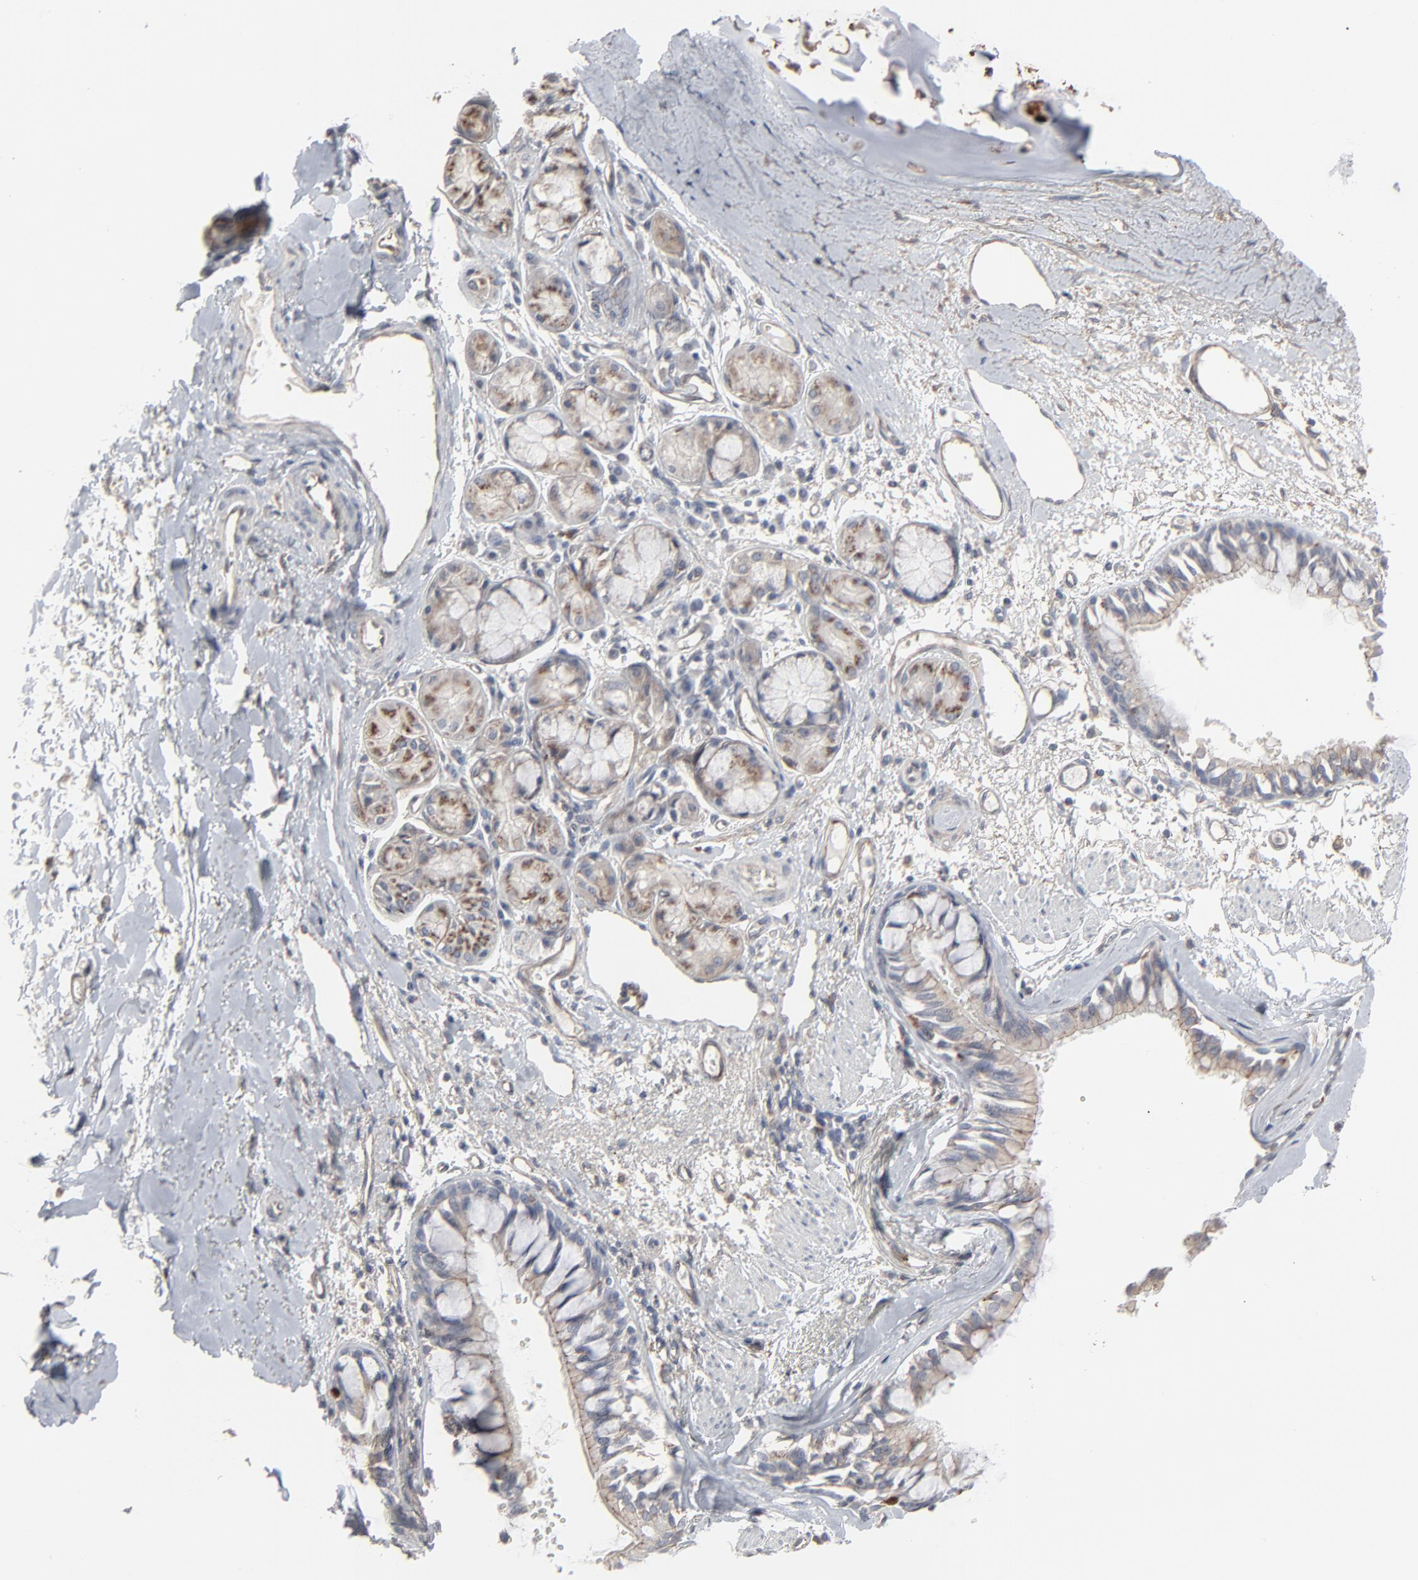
{"staining": {"intensity": "weak", "quantity": ">75%", "location": "cytoplasmic/membranous"}, "tissue": "bronchus", "cell_type": "Respiratory epithelial cells", "image_type": "normal", "snomed": [{"axis": "morphology", "description": "Normal tissue, NOS"}, {"axis": "topography", "description": "Bronchus"}, {"axis": "topography", "description": "Lung"}], "caption": "Protein staining demonstrates weak cytoplasmic/membranous staining in about >75% of respiratory epithelial cells in unremarkable bronchus. (Brightfield microscopy of DAB IHC at high magnification).", "gene": "CTNND1", "patient": {"sex": "female", "age": 56}}